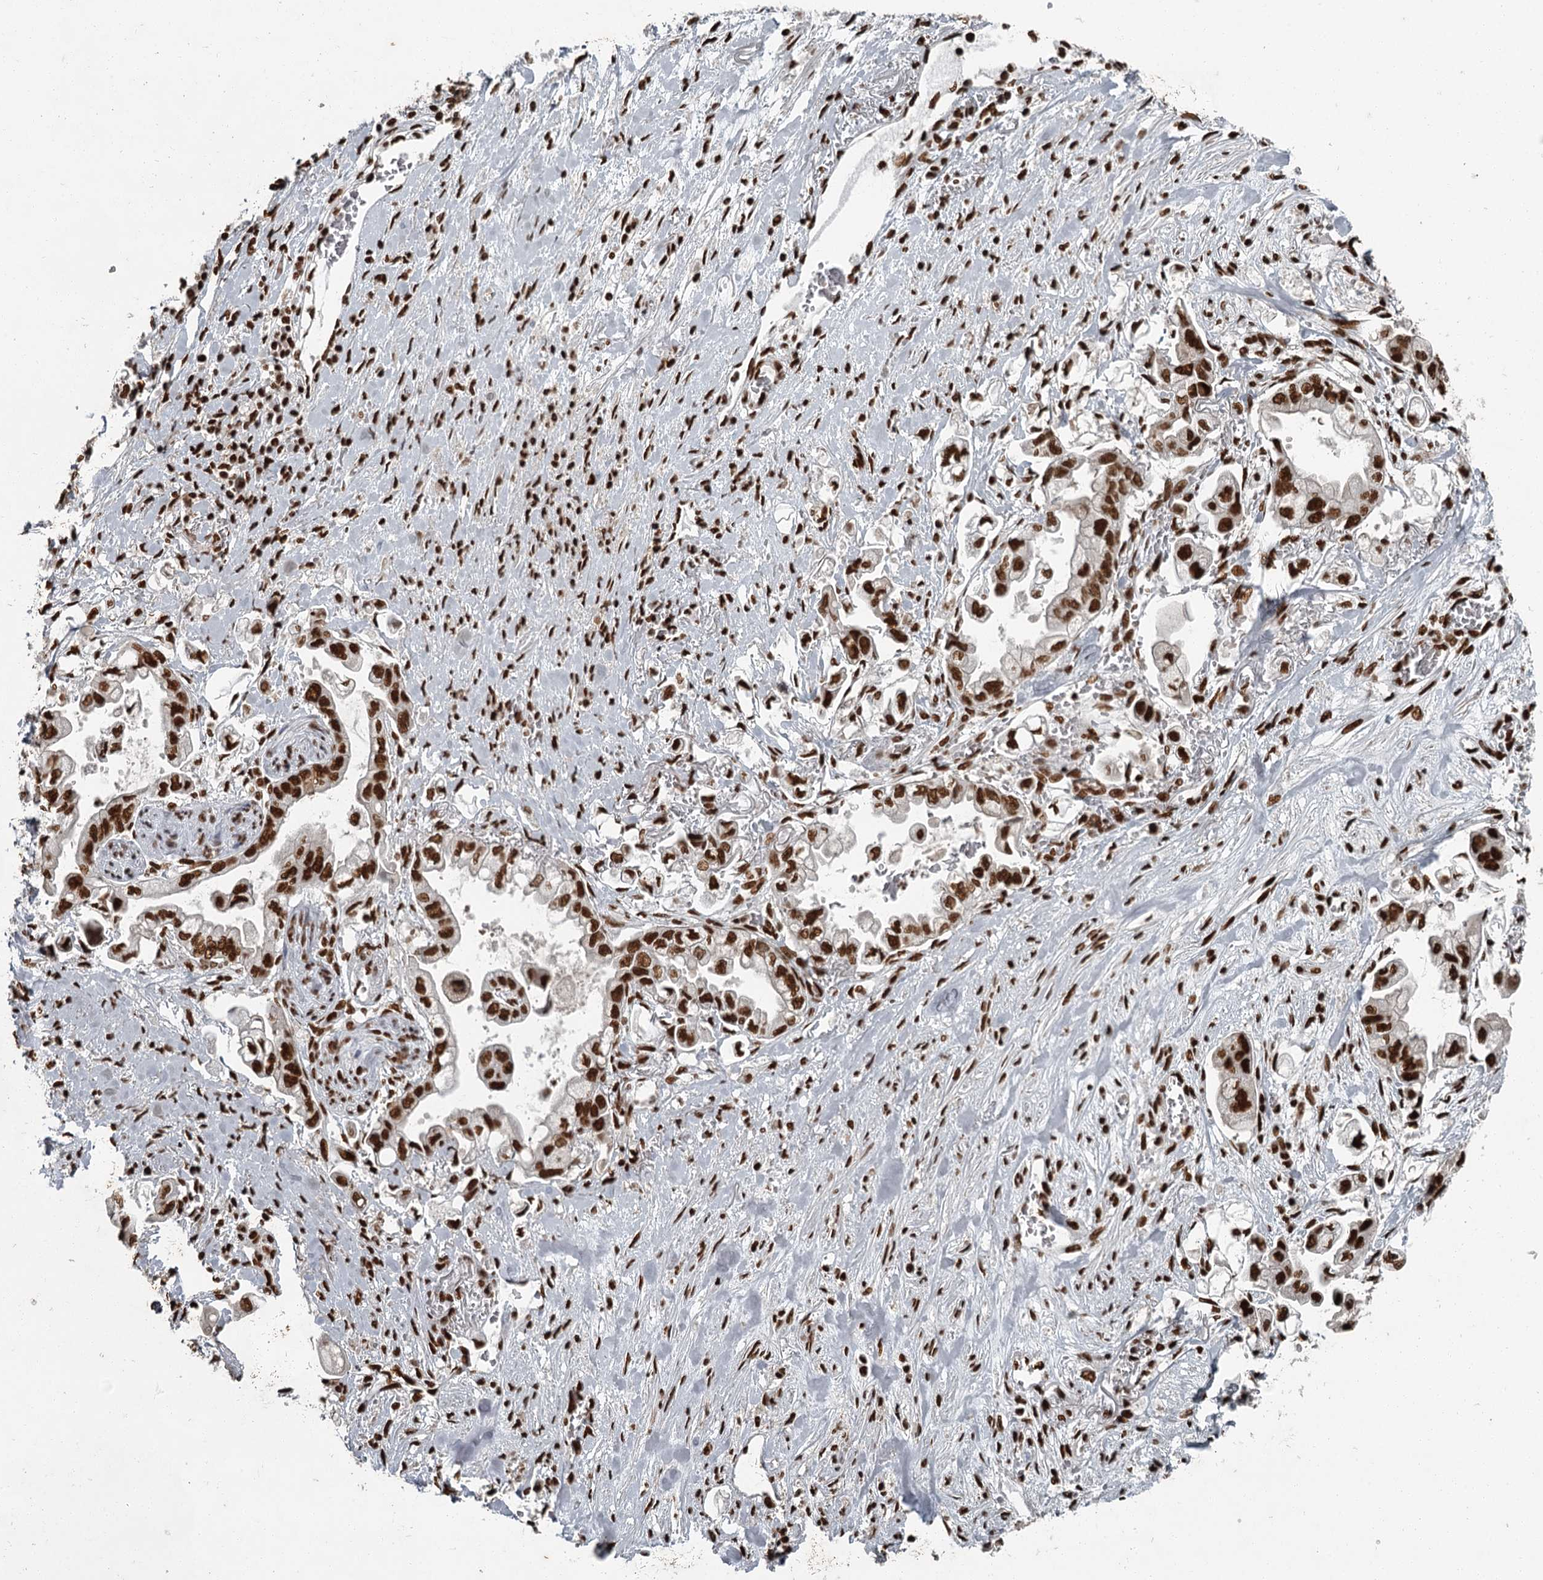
{"staining": {"intensity": "strong", "quantity": ">75%", "location": "nuclear"}, "tissue": "stomach cancer", "cell_type": "Tumor cells", "image_type": "cancer", "snomed": [{"axis": "morphology", "description": "Adenocarcinoma, NOS"}, {"axis": "topography", "description": "Stomach"}], "caption": "Immunohistochemistry (IHC) photomicrograph of neoplastic tissue: adenocarcinoma (stomach) stained using immunohistochemistry (IHC) shows high levels of strong protein expression localized specifically in the nuclear of tumor cells, appearing as a nuclear brown color.", "gene": "RBBP7", "patient": {"sex": "male", "age": 62}}